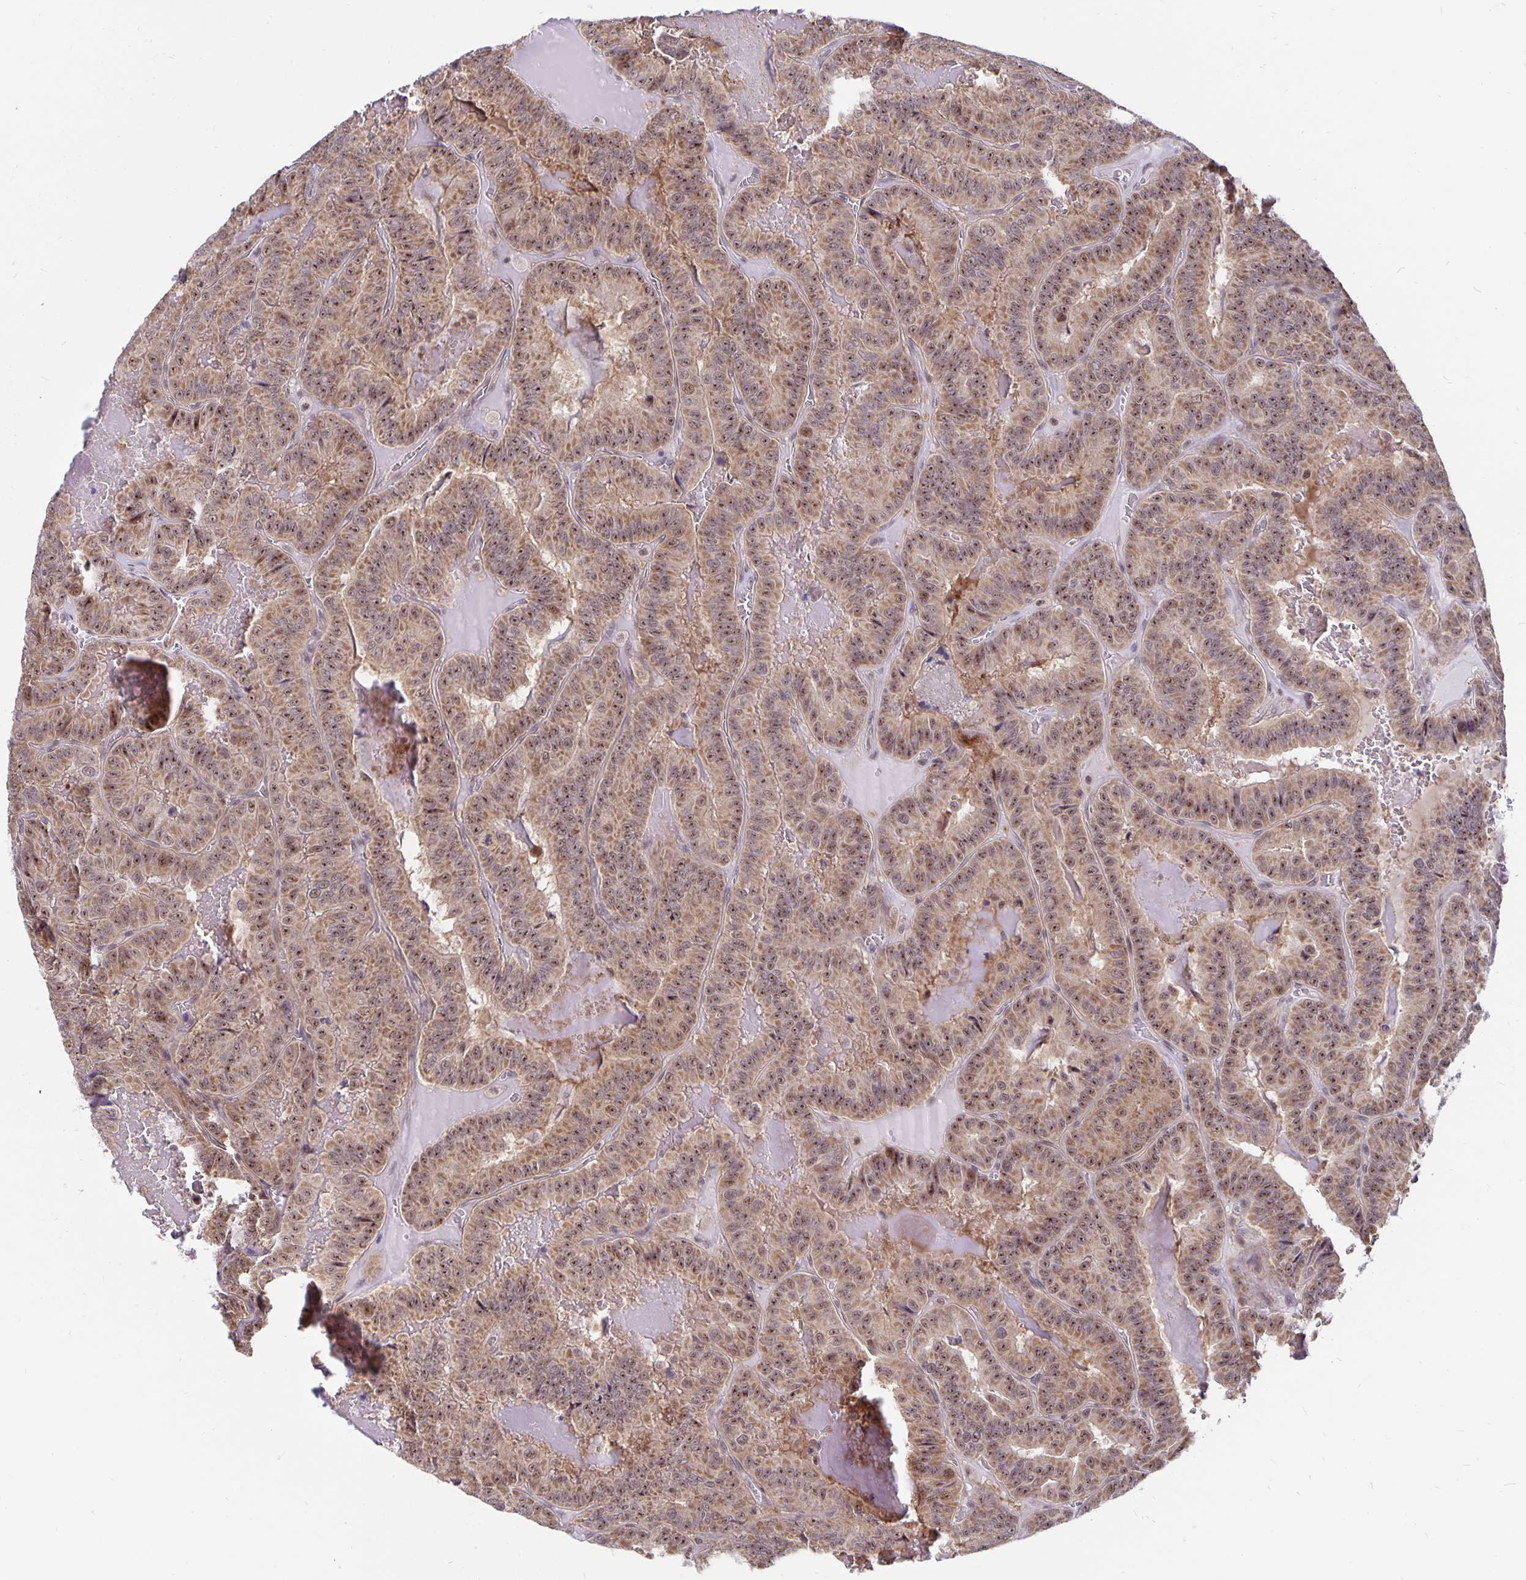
{"staining": {"intensity": "moderate", "quantity": ">75%", "location": "cytoplasmic/membranous,nuclear"}, "tissue": "thyroid cancer", "cell_type": "Tumor cells", "image_type": "cancer", "snomed": [{"axis": "morphology", "description": "Papillary adenocarcinoma, NOS"}, {"axis": "topography", "description": "Thyroid gland"}], "caption": "Immunohistochemical staining of papillary adenocarcinoma (thyroid) exhibits medium levels of moderate cytoplasmic/membranous and nuclear positivity in approximately >75% of tumor cells. (Brightfield microscopy of DAB IHC at high magnification).", "gene": "EXOC6B", "patient": {"sex": "female", "age": 75}}